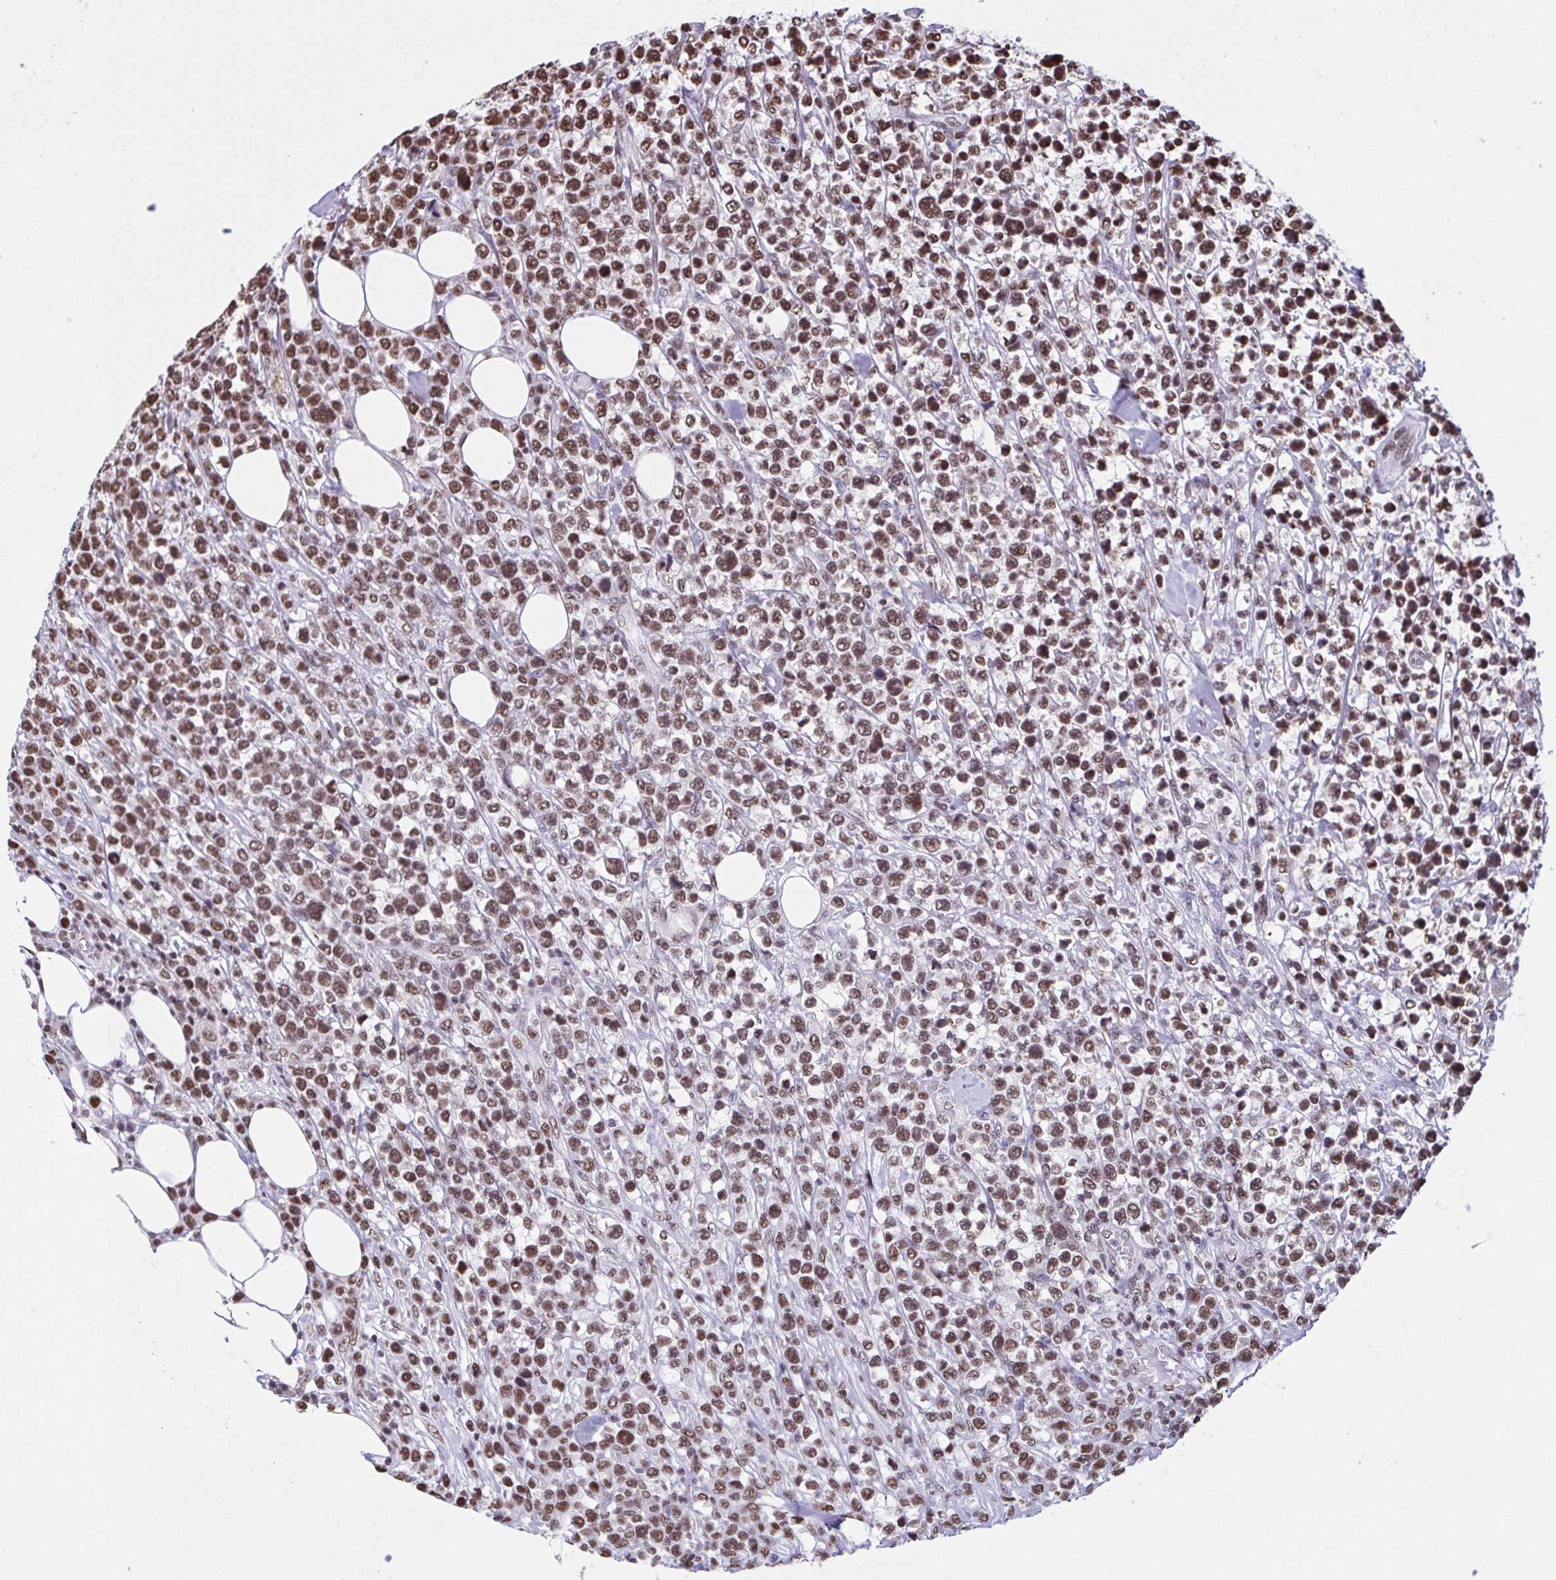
{"staining": {"intensity": "moderate", "quantity": ">75%", "location": "nuclear"}, "tissue": "lymphoma", "cell_type": "Tumor cells", "image_type": "cancer", "snomed": [{"axis": "morphology", "description": "Malignant lymphoma, non-Hodgkin's type, High grade"}, {"axis": "topography", "description": "Soft tissue"}], "caption": "Tumor cells show medium levels of moderate nuclear staining in approximately >75% of cells in human lymphoma. Using DAB (brown) and hematoxylin (blue) stains, captured at high magnification using brightfield microscopy.", "gene": "TIMM21", "patient": {"sex": "female", "age": 56}}